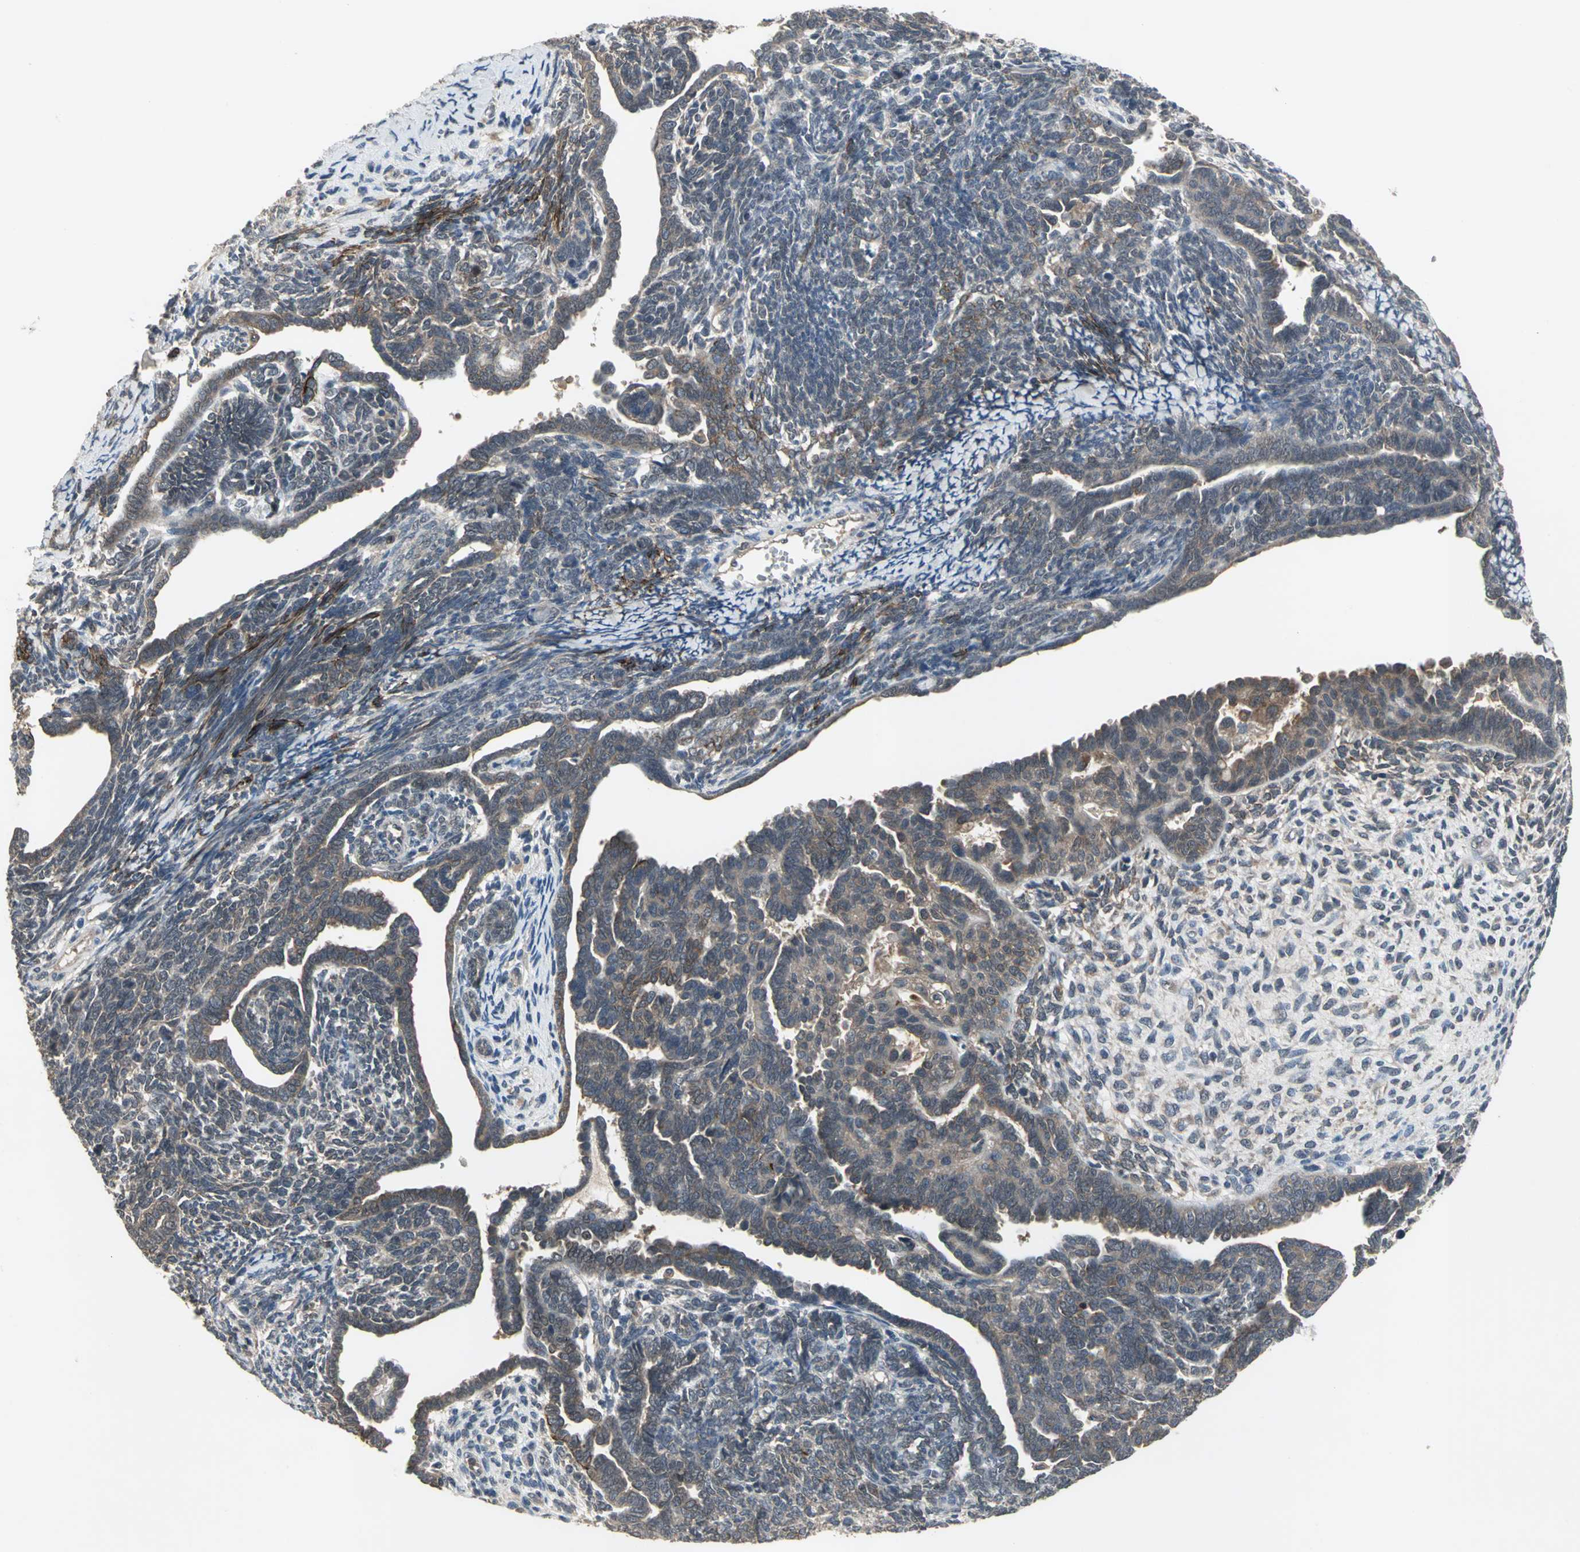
{"staining": {"intensity": "weak", "quantity": ">75%", "location": "cytoplasmic/membranous"}, "tissue": "endometrial cancer", "cell_type": "Tumor cells", "image_type": "cancer", "snomed": [{"axis": "morphology", "description": "Neoplasm, malignant, NOS"}, {"axis": "topography", "description": "Endometrium"}], "caption": "Immunohistochemistry of malignant neoplasm (endometrial) demonstrates low levels of weak cytoplasmic/membranous expression in approximately >75% of tumor cells. Immunohistochemistry (ihc) stains the protein of interest in brown and the nuclei are stained blue.", "gene": "KEAP1", "patient": {"sex": "female", "age": 74}}